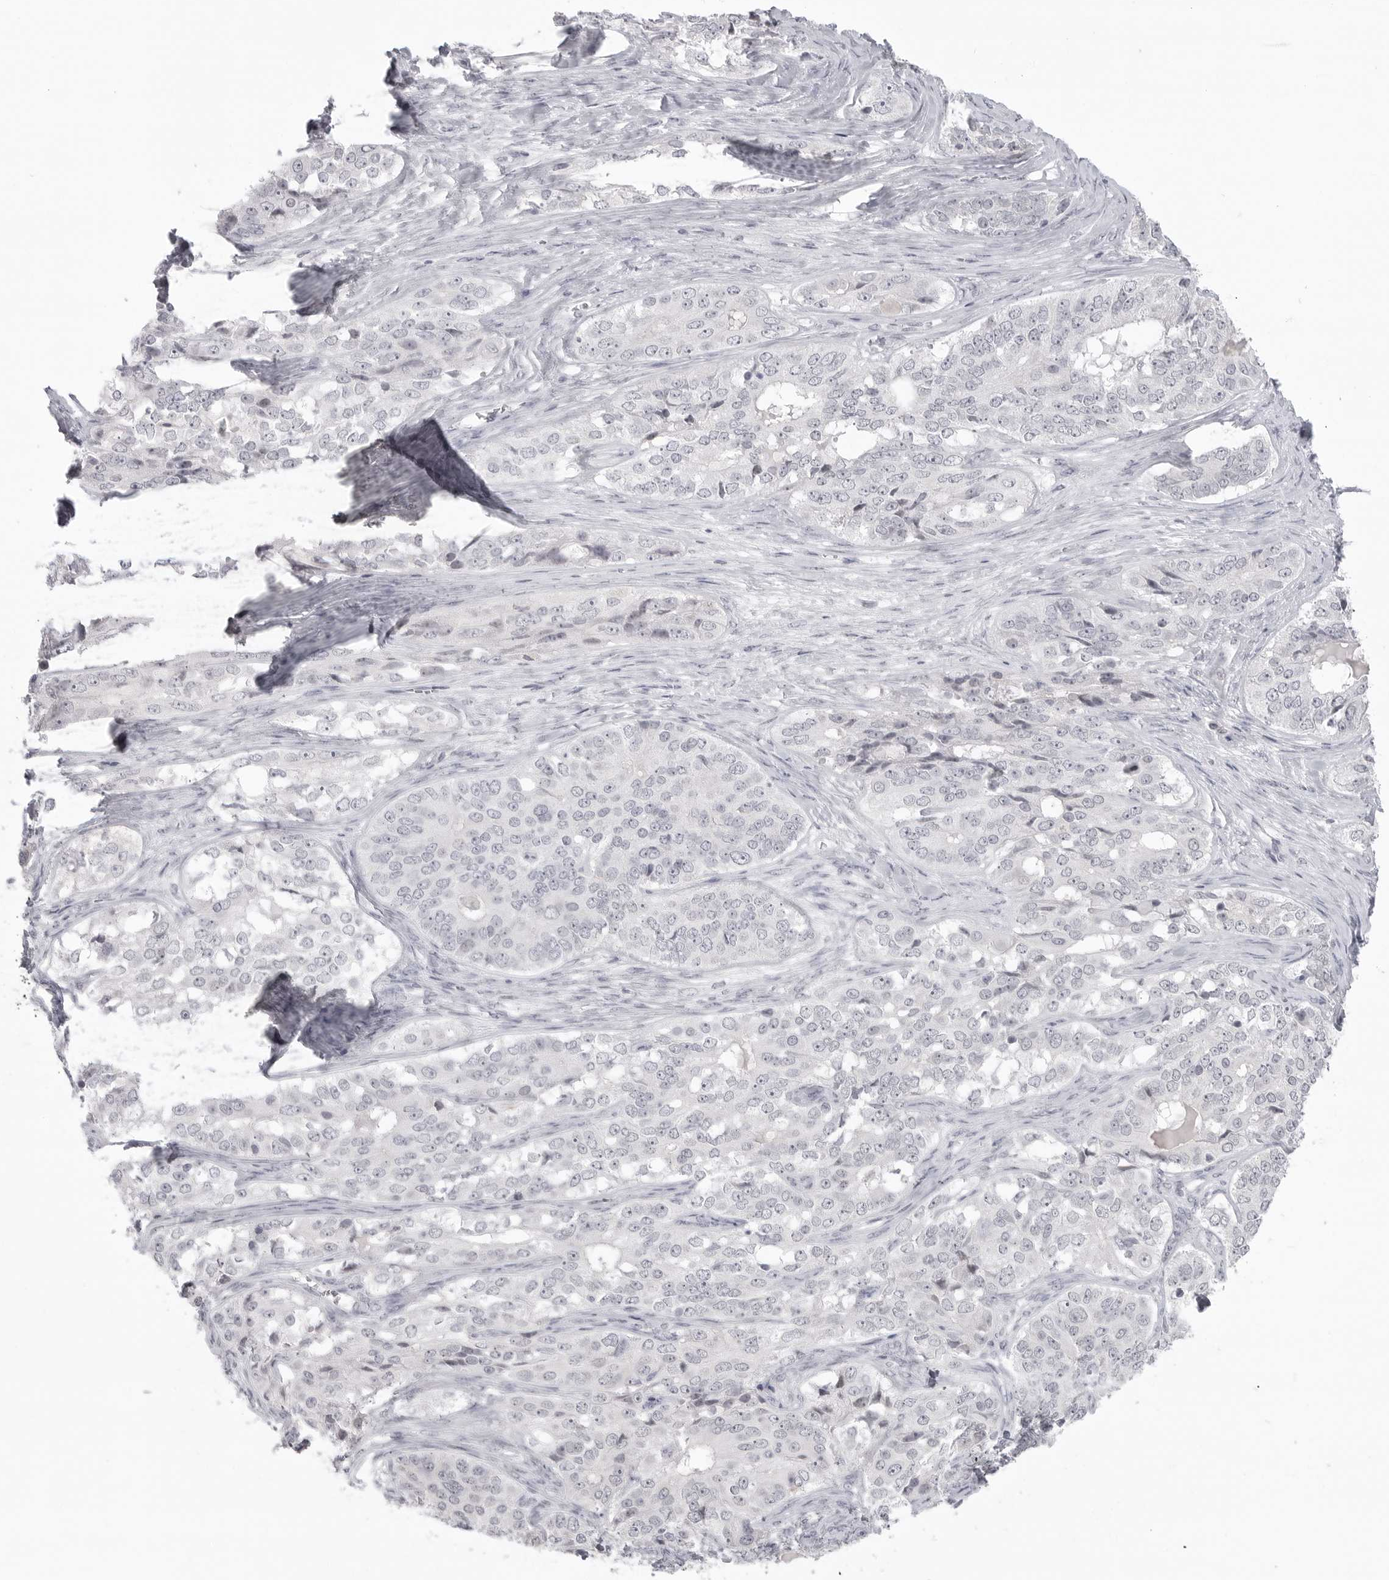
{"staining": {"intensity": "negative", "quantity": "none", "location": "none"}, "tissue": "ovarian cancer", "cell_type": "Tumor cells", "image_type": "cancer", "snomed": [{"axis": "morphology", "description": "Carcinoma, endometroid"}, {"axis": "topography", "description": "Ovary"}], "caption": "Immunohistochemistry image of neoplastic tissue: endometroid carcinoma (ovarian) stained with DAB (3,3'-diaminobenzidine) displays no significant protein expression in tumor cells.", "gene": "TCTN3", "patient": {"sex": "female", "age": 51}}